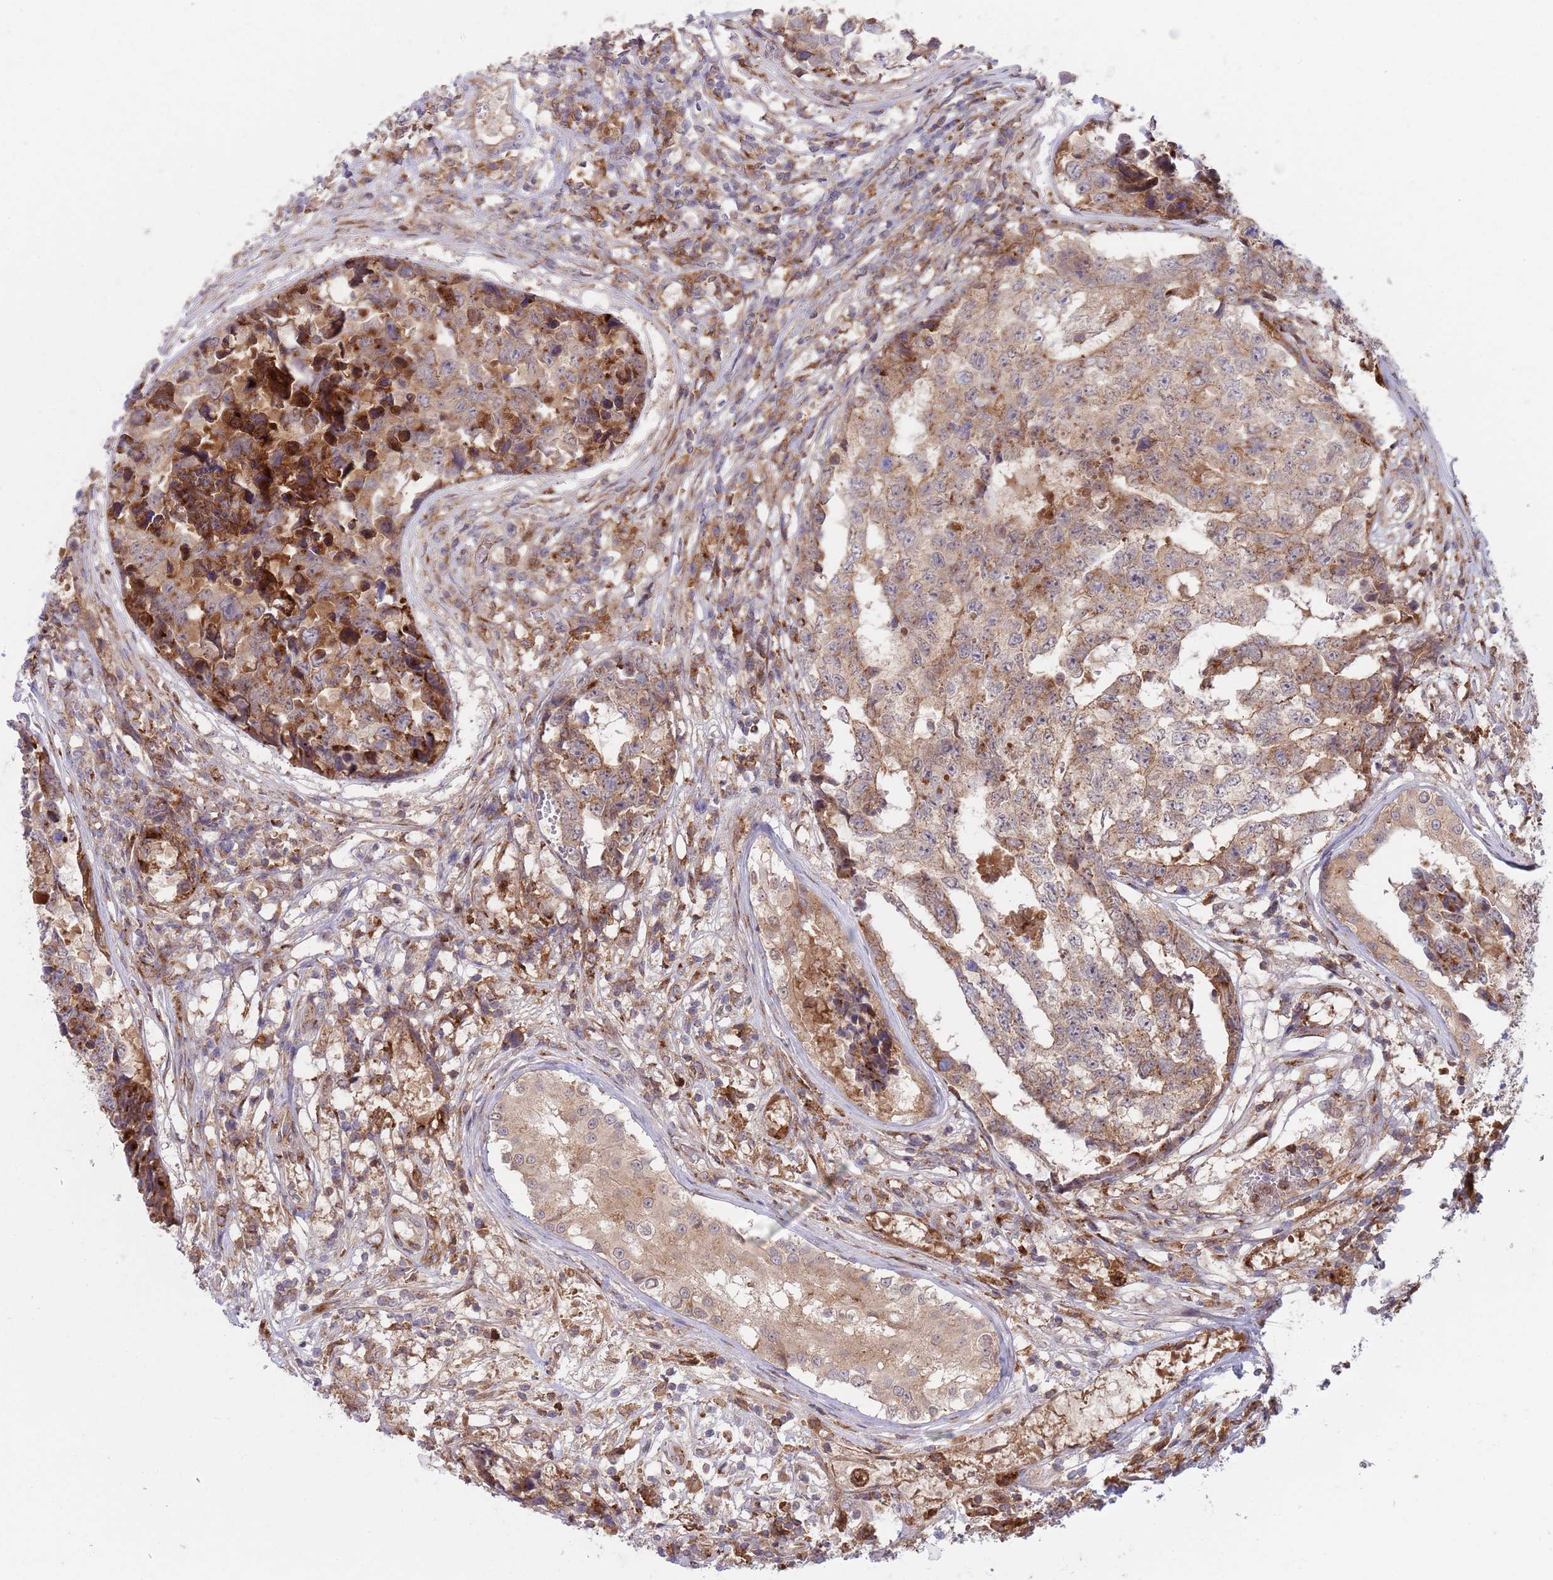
{"staining": {"intensity": "moderate", "quantity": ">75%", "location": "cytoplasmic/membranous"}, "tissue": "testis cancer", "cell_type": "Tumor cells", "image_type": "cancer", "snomed": [{"axis": "morphology", "description": "Carcinoma, Embryonal, NOS"}, {"axis": "topography", "description": "Testis"}], "caption": "Immunohistochemical staining of human testis cancer reveals moderate cytoplasmic/membranous protein positivity in approximately >75% of tumor cells.", "gene": "BTBD7", "patient": {"sex": "male", "age": 25}}